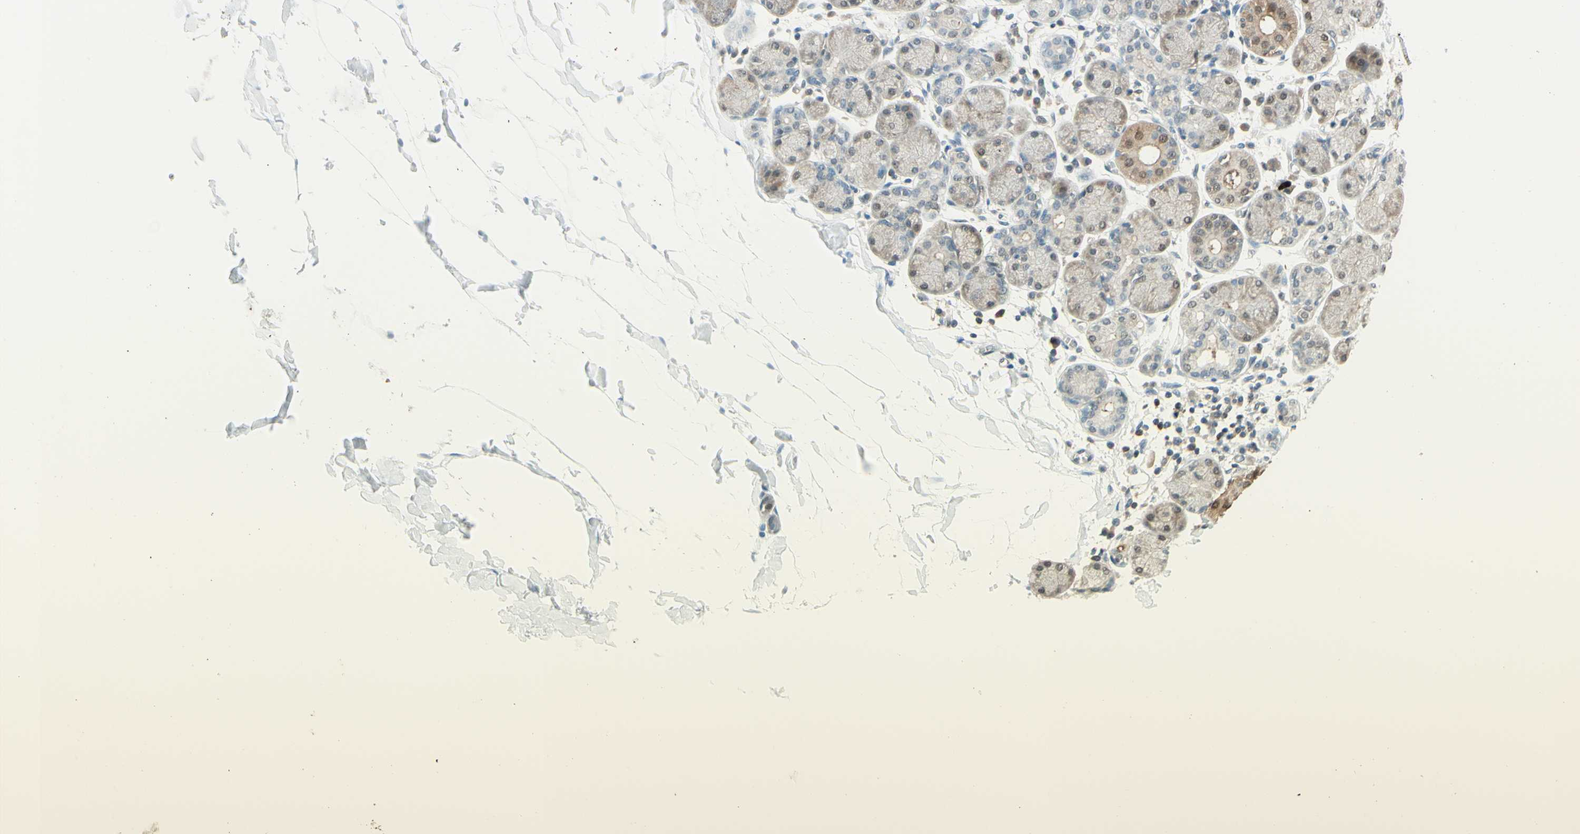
{"staining": {"intensity": "weak", "quantity": "<25%", "location": "cytoplasmic/membranous,nuclear"}, "tissue": "salivary gland", "cell_type": "Glandular cells", "image_type": "normal", "snomed": [{"axis": "morphology", "description": "Normal tissue, NOS"}, {"axis": "topography", "description": "Salivary gland"}], "caption": "Immunohistochemistry photomicrograph of unremarkable salivary gland: human salivary gland stained with DAB exhibits no significant protein expression in glandular cells. (Immunohistochemistry (ihc), brightfield microscopy, high magnification).", "gene": "UPK3B", "patient": {"sex": "female", "age": 24}}